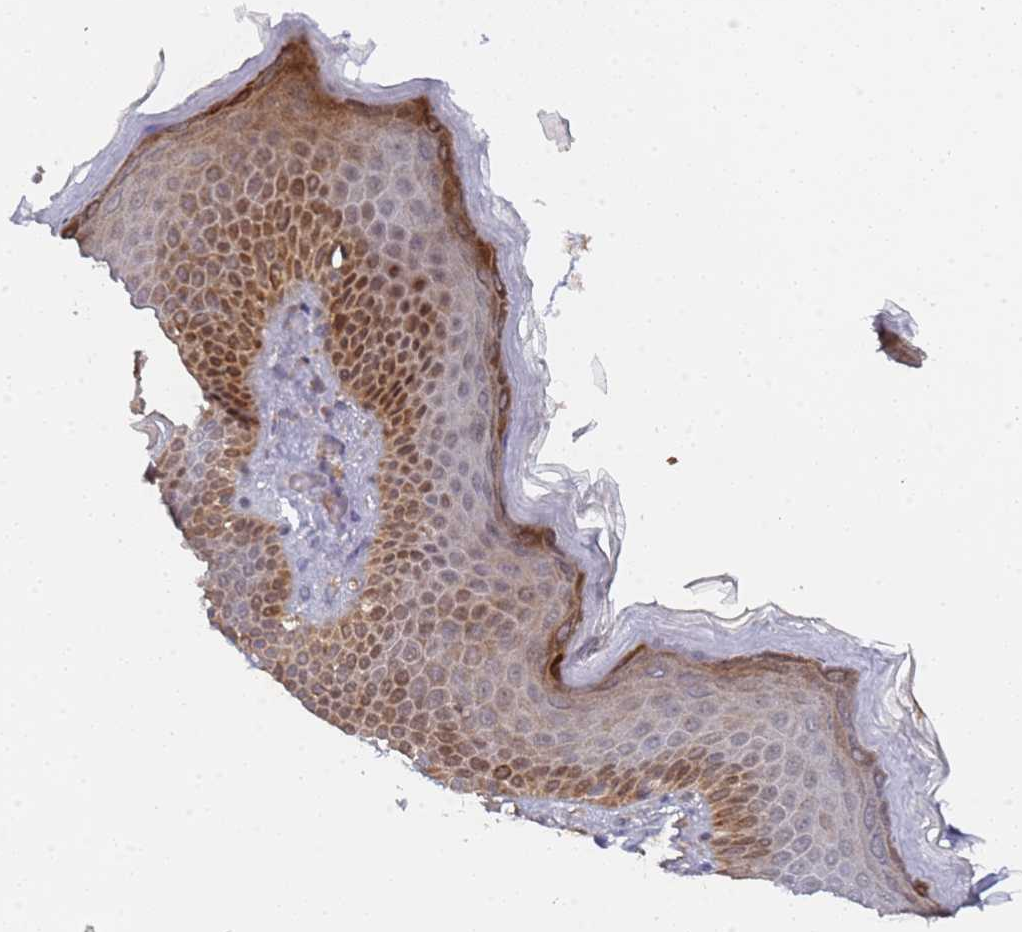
{"staining": {"intensity": "strong", "quantity": "25%-75%", "location": "cytoplasmic/membranous,nuclear"}, "tissue": "skin", "cell_type": "Epidermal cells", "image_type": "normal", "snomed": [{"axis": "morphology", "description": "Normal tissue, NOS"}, {"axis": "topography", "description": "Anal"}], "caption": "Immunohistochemical staining of unremarkable skin shows 25%-75% levels of strong cytoplasmic/membranous,nuclear protein positivity in approximately 25%-75% of epidermal cells. (brown staining indicates protein expression, while blue staining denotes nuclei).", "gene": "DDX60", "patient": {"sex": "female", "age": 40}}